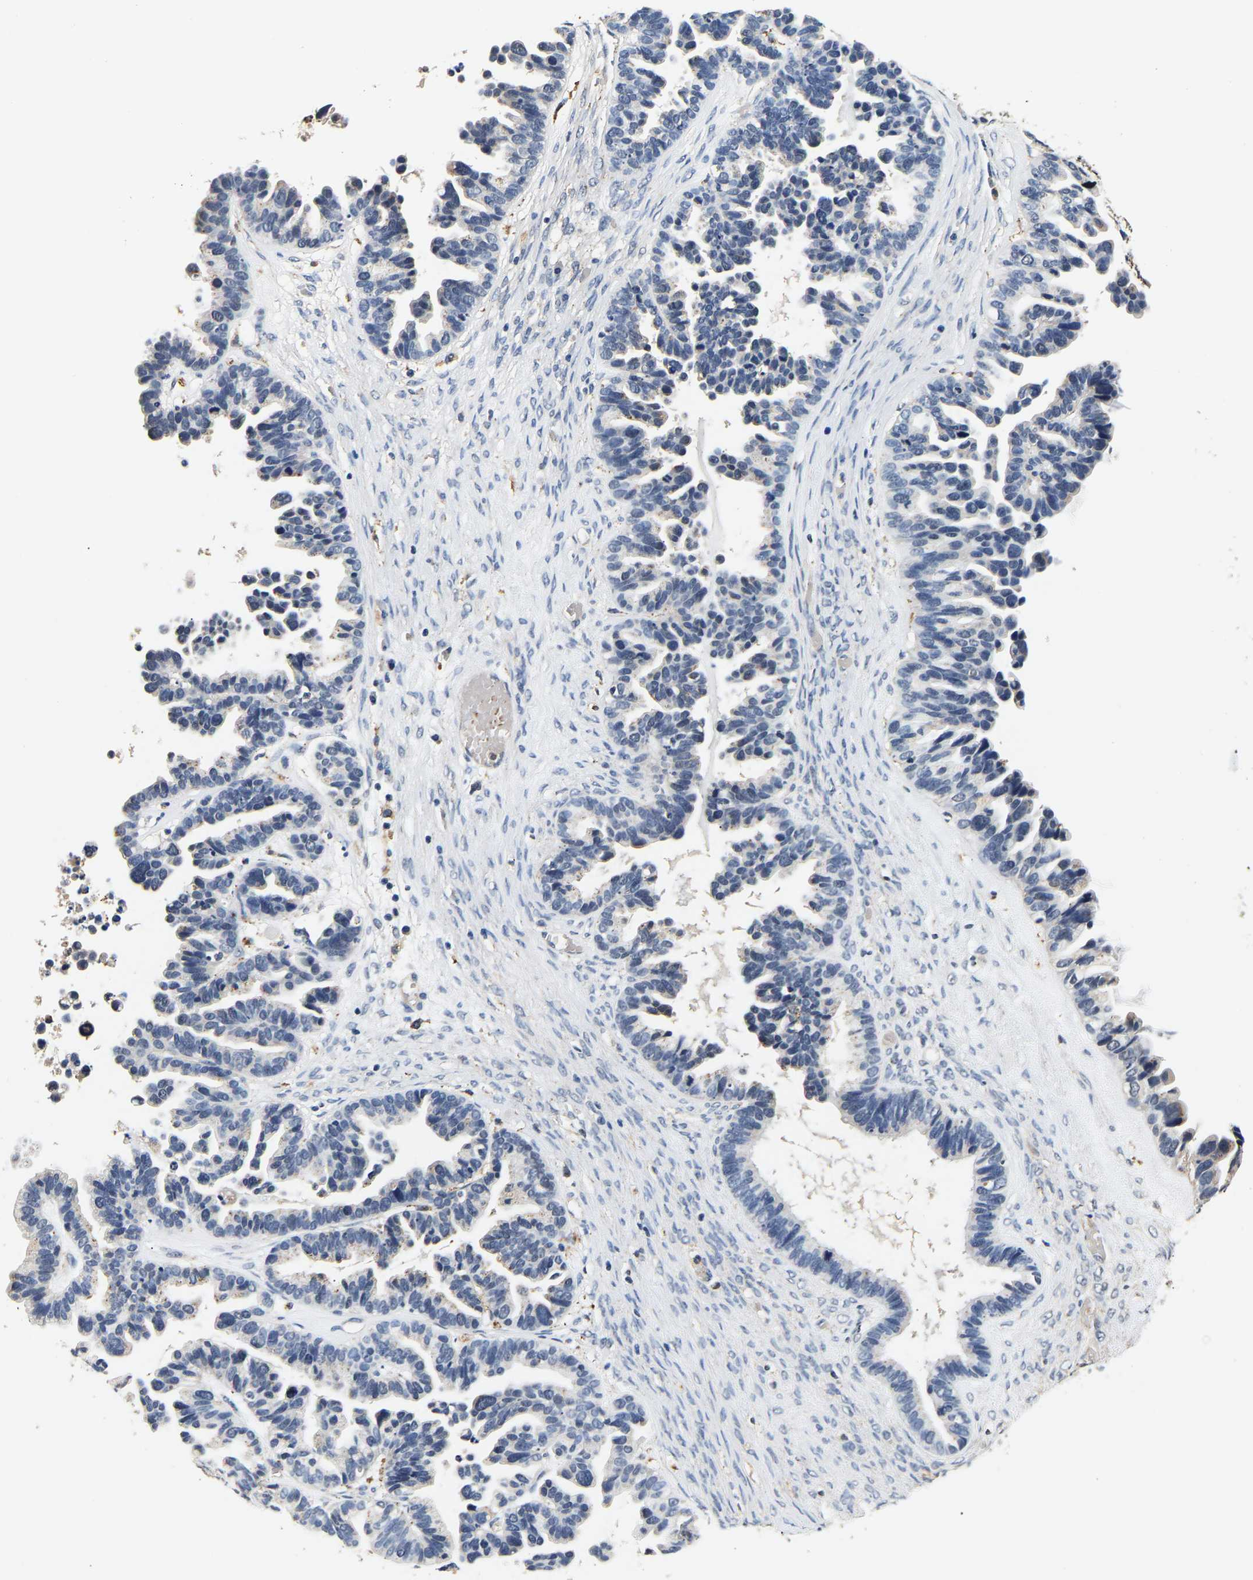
{"staining": {"intensity": "negative", "quantity": "none", "location": "none"}, "tissue": "ovarian cancer", "cell_type": "Tumor cells", "image_type": "cancer", "snomed": [{"axis": "morphology", "description": "Cystadenocarcinoma, serous, NOS"}, {"axis": "topography", "description": "Ovary"}], "caption": "IHC image of human serous cystadenocarcinoma (ovarian) stained for a protein (brown), which exhibits no expression in tumor cells.", "gene": "SMU1", "patient": {"sex": "female", "age": 56}}